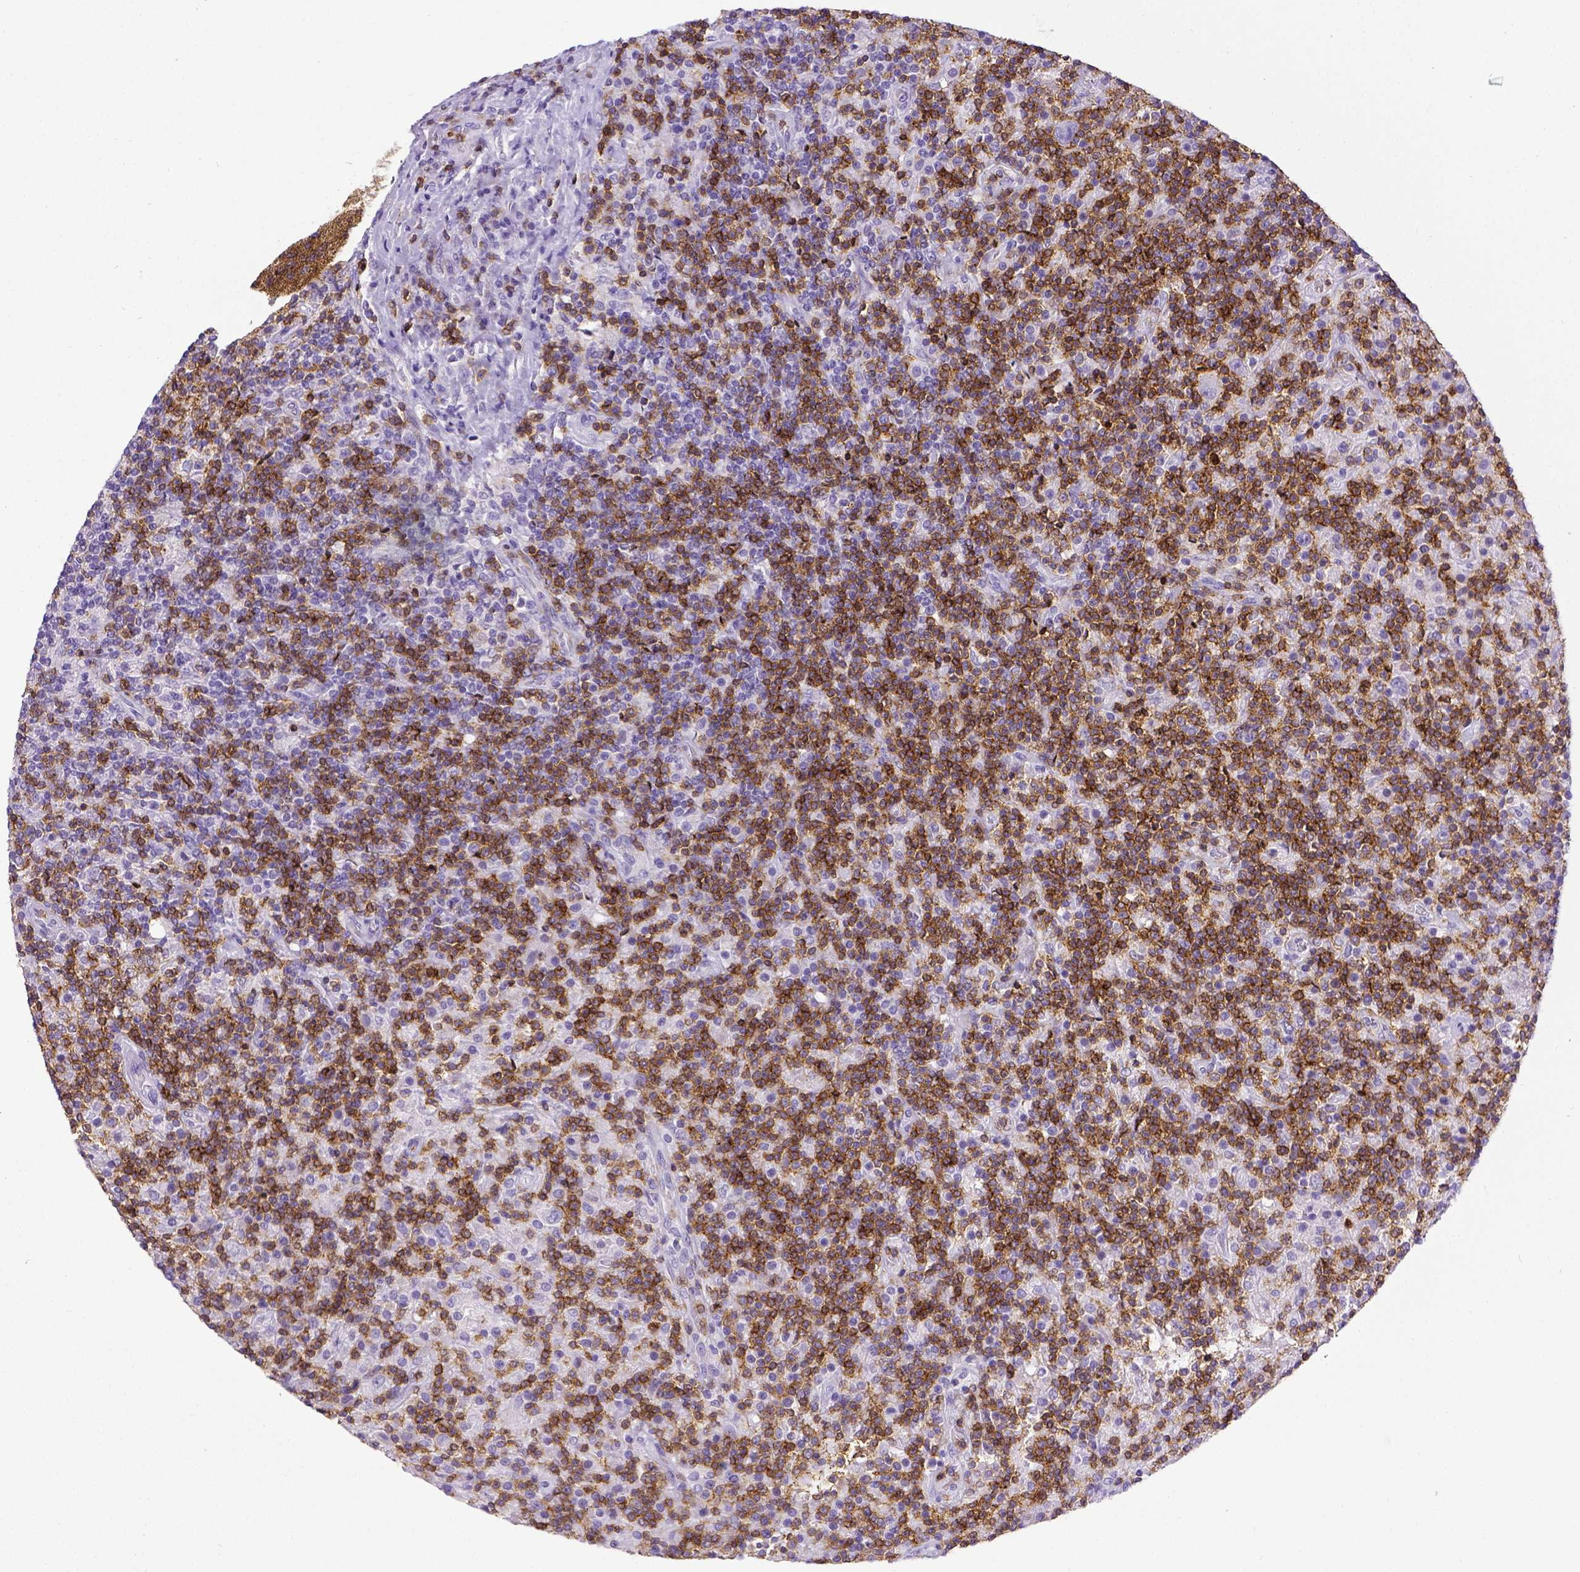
{"staining": {"intensity": "negative", "quantity": "none", "location": "none"}, "tissue": "lymphoma", "cell_type": "Tumor cells", "image_type": "cancer", "snomed": [{"axis": "morphology", "description": "Hodgkin's disease, NOS"}, {"axis": "topography", "description": "Lymph node"}], "caption": "A histopathology image of lymphoma stained for a protein reveals no brown staining in tumor cells.", "gene": "CD3E", "patient": {"sex": "male", "age": 70}}